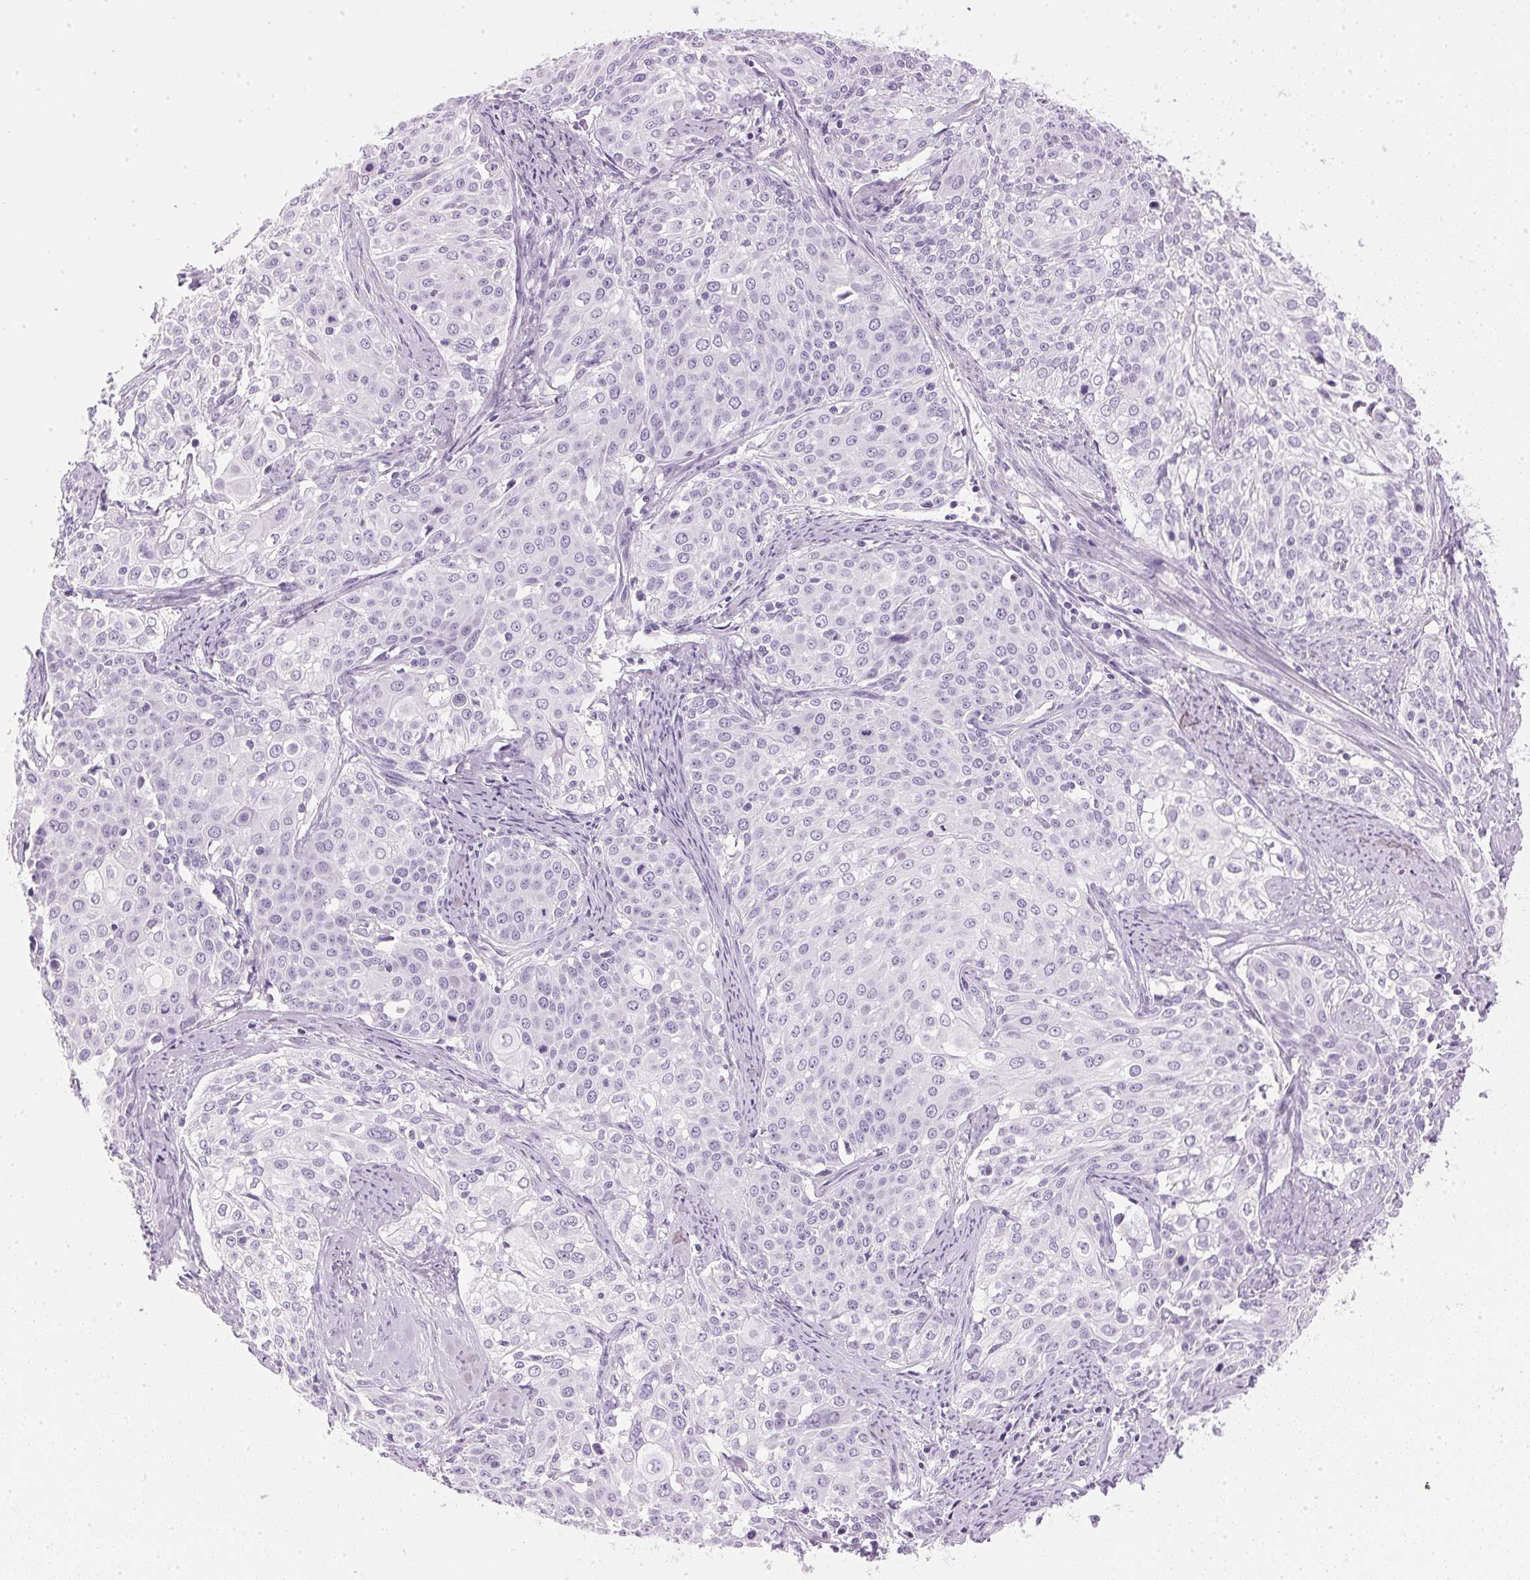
{"staining": {"intensity": "negative", "quantity": "none", "location": "none"}, "tissue": "cervical cancer", "cell_type": "Tumor cells", "image_type": "cancer", "snomed": [{"axis": "morphology", "description": "Squamous cell carcinoma, NOS"}, {"axis": "topography", "description": "Cervix"}], "caption": "Cervical squamous cell carcinoma stained for a protein using immunohistochemistry (IHC) shows no staining tumor cells.", "gene": "IGFBP1", "patient": {"sex": "female", "age": 39}}